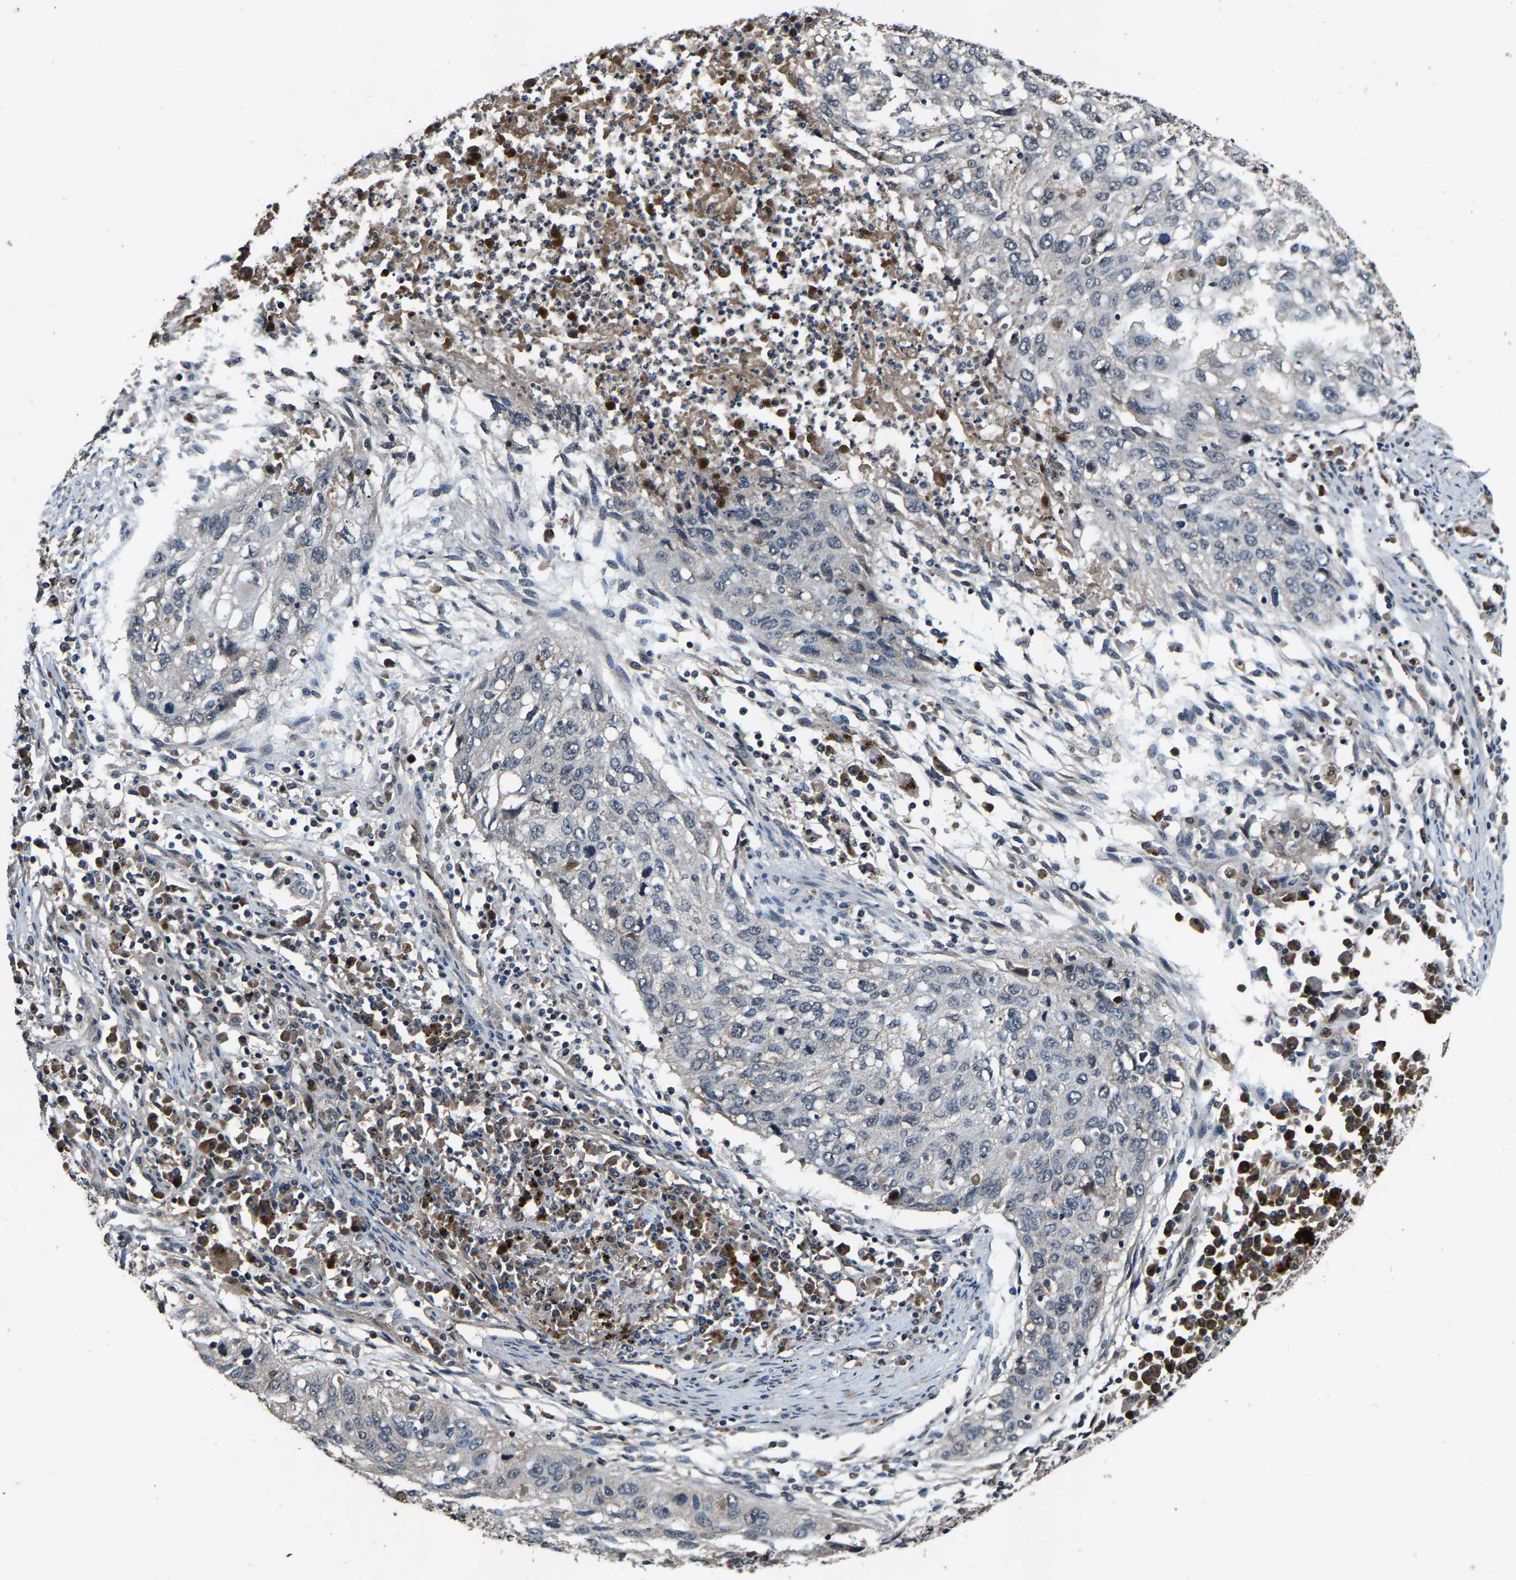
{"staining": {"intensity": "negative", "quantity": "none", "location": "none"}, "tissue": "lung cancer", "cell_type": "Tumor cells", "image_type": "cancer", "snomed": [{"axis": "morphology", "description": "Squamous cell carcinoma, NOS"}, {"axis": "topography", "description": "Lung"}], "caption": "Immunohistochemistry (IHC) of lung cancer (squamous cell carcinoma) exhibits no expression in tumor cells.", "gene": "HUWE1", "patient": {"sex": "female", "age": 63}}